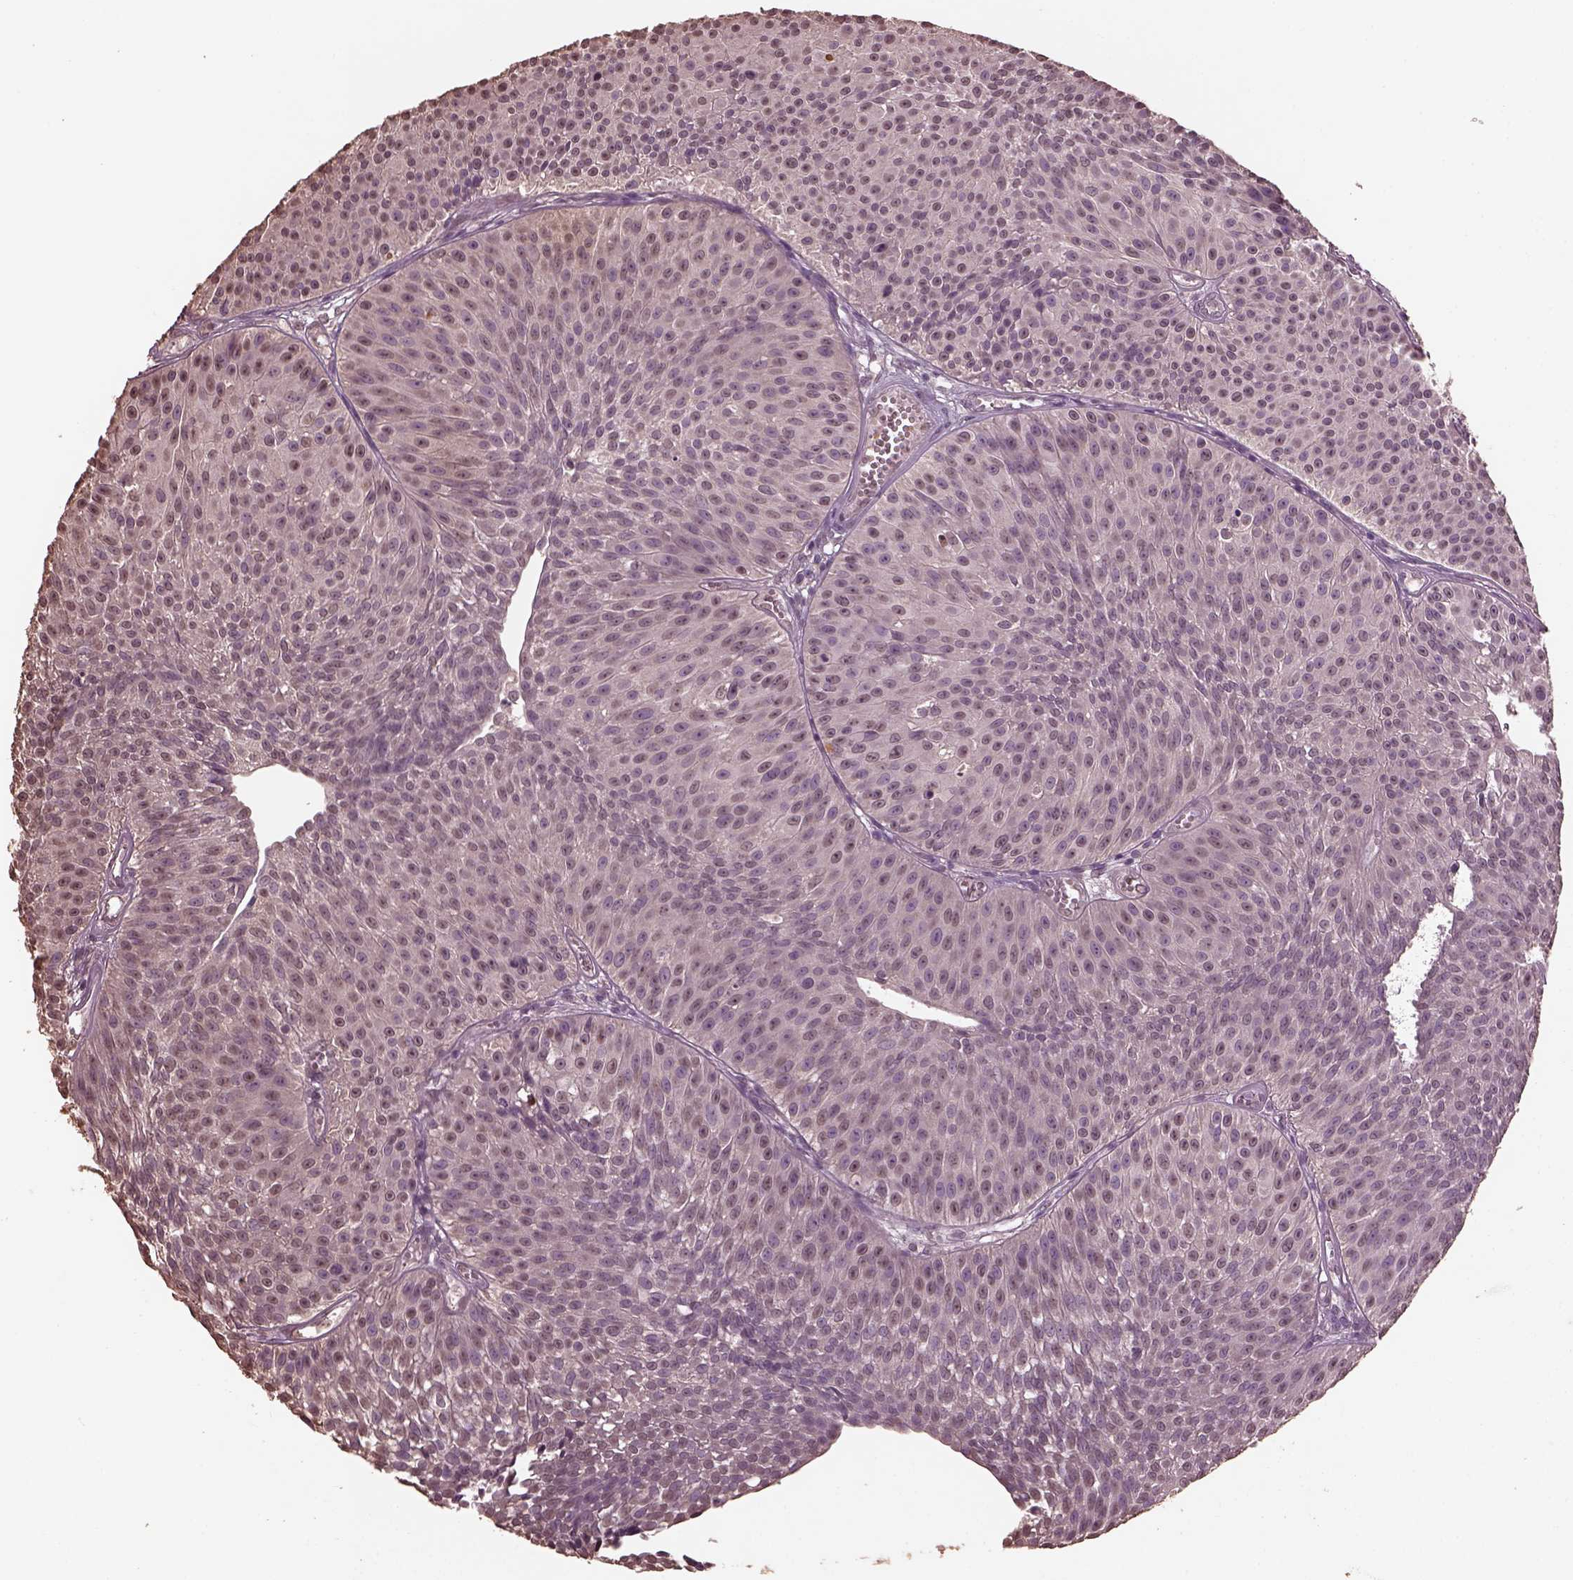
{"staining": {"intensity": "negative", "quantity": "none", "location": "none"}, "tissue": "urothelial cancer", "cell_type": "Tumor cells", "image_type": "cancer", "snomed": [{"axis": "morphology", "description": "Urothelial carcinoma, Low grade"}, {"axis": "topography", "description": "Urinary bladder"}], "caption": "Urothelial carcinoma (low-grade) was stained to show a protein in brown. There is no significant expression in tumor cells. (DAB immunohistochemistry (IHC) visualized using brightfield microscopy, high magnification).", "gene": "CPT1C", "patient": {"sex": "male", "age": 63}}